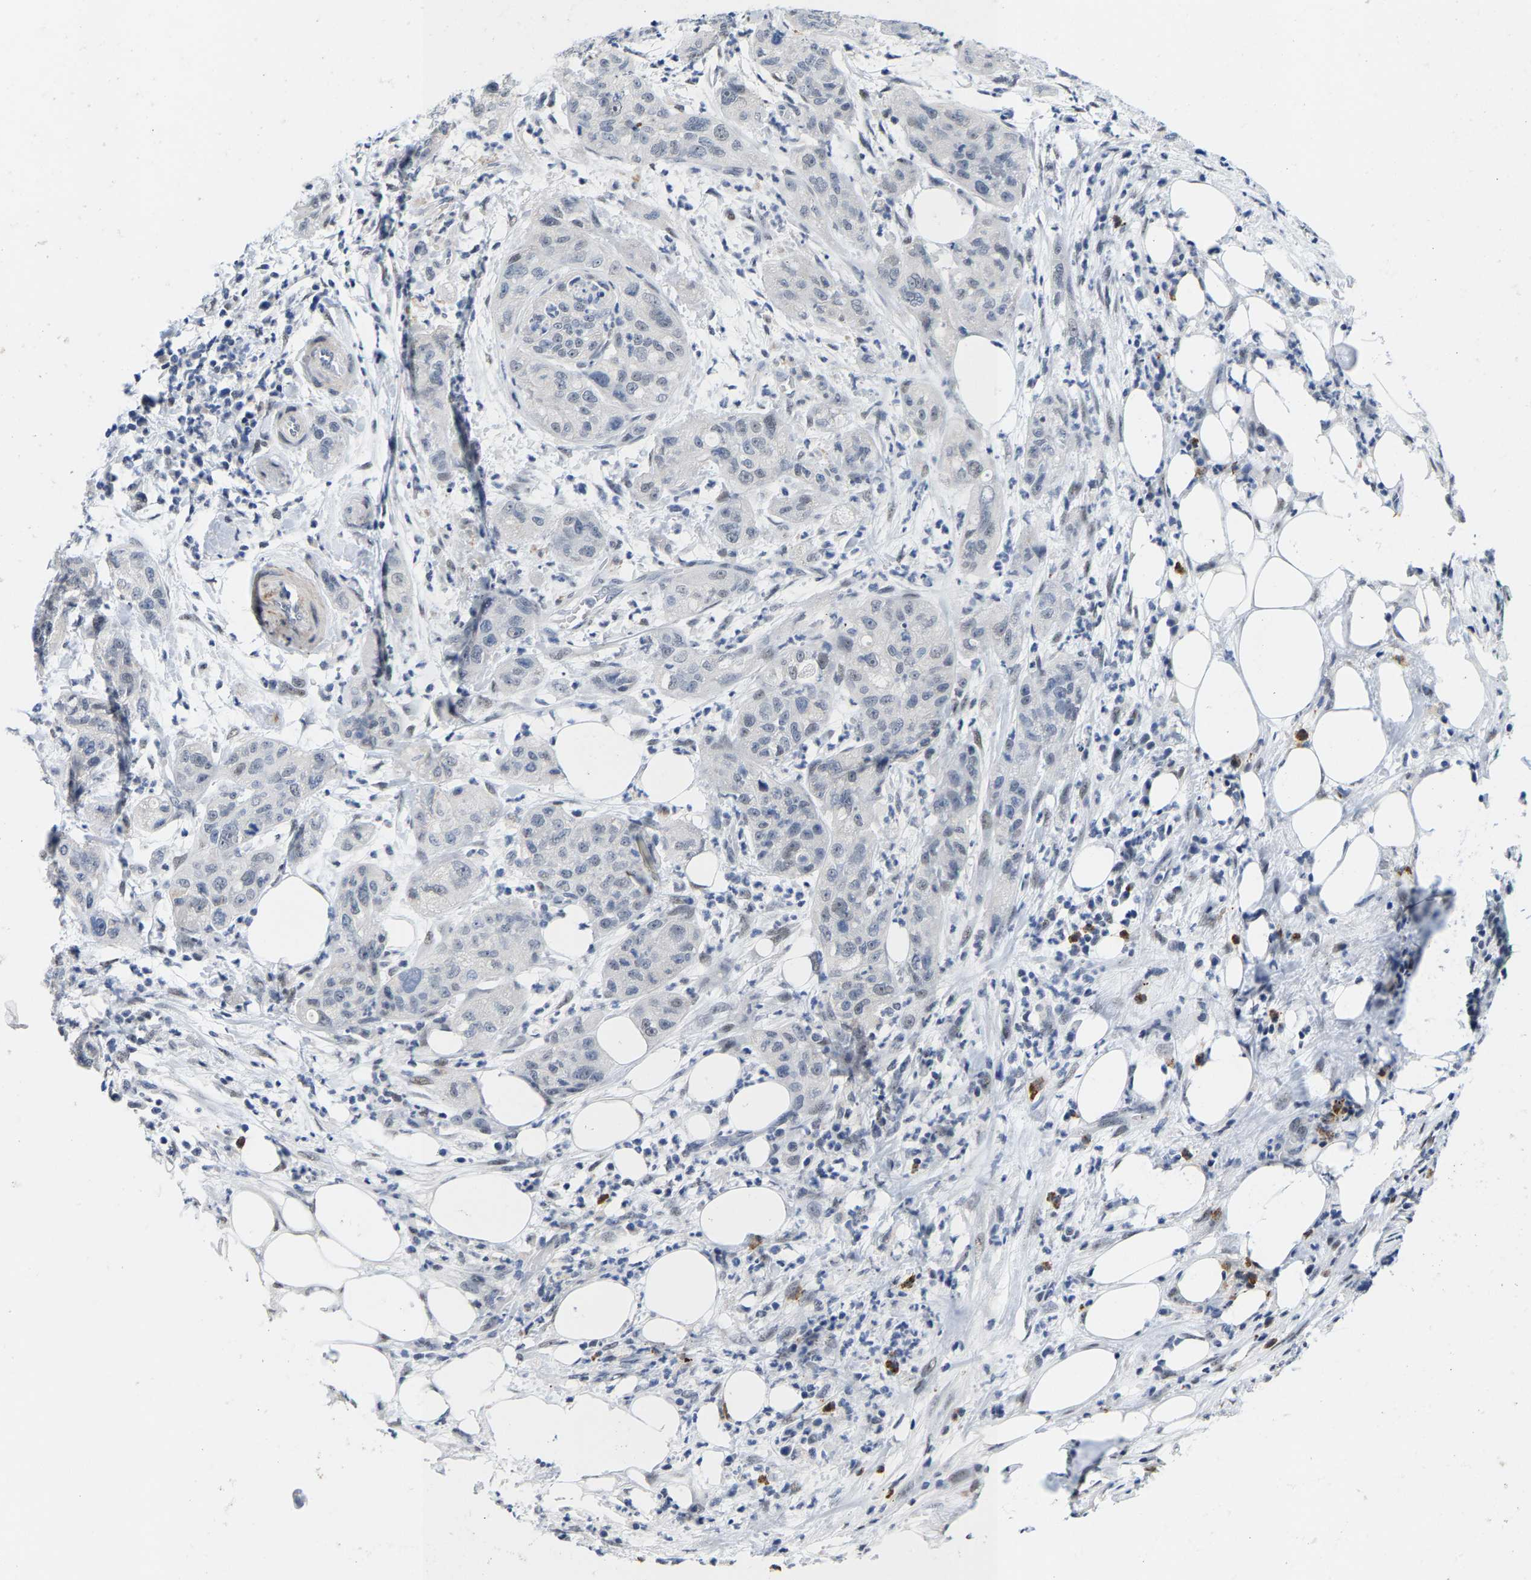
{"staining": {"intensity": "negative", "quantity": "none", "location": "none"}, "tissue": "pancreatic cancer", "cell_type": "Tumor cells", "image_type": "cancer", "snomed": [{"axis": "morphology", "description": "Adenocarcinoma, NOS"}, {"axis": "topography", "description": "Pancreas"}], "caption": "DAB immunohistochemical staining of pancreatic cancer shows no significant expression in tumor cells.", "gene": "SETD1B", "patient": {"sex": "female", "age": 78}}